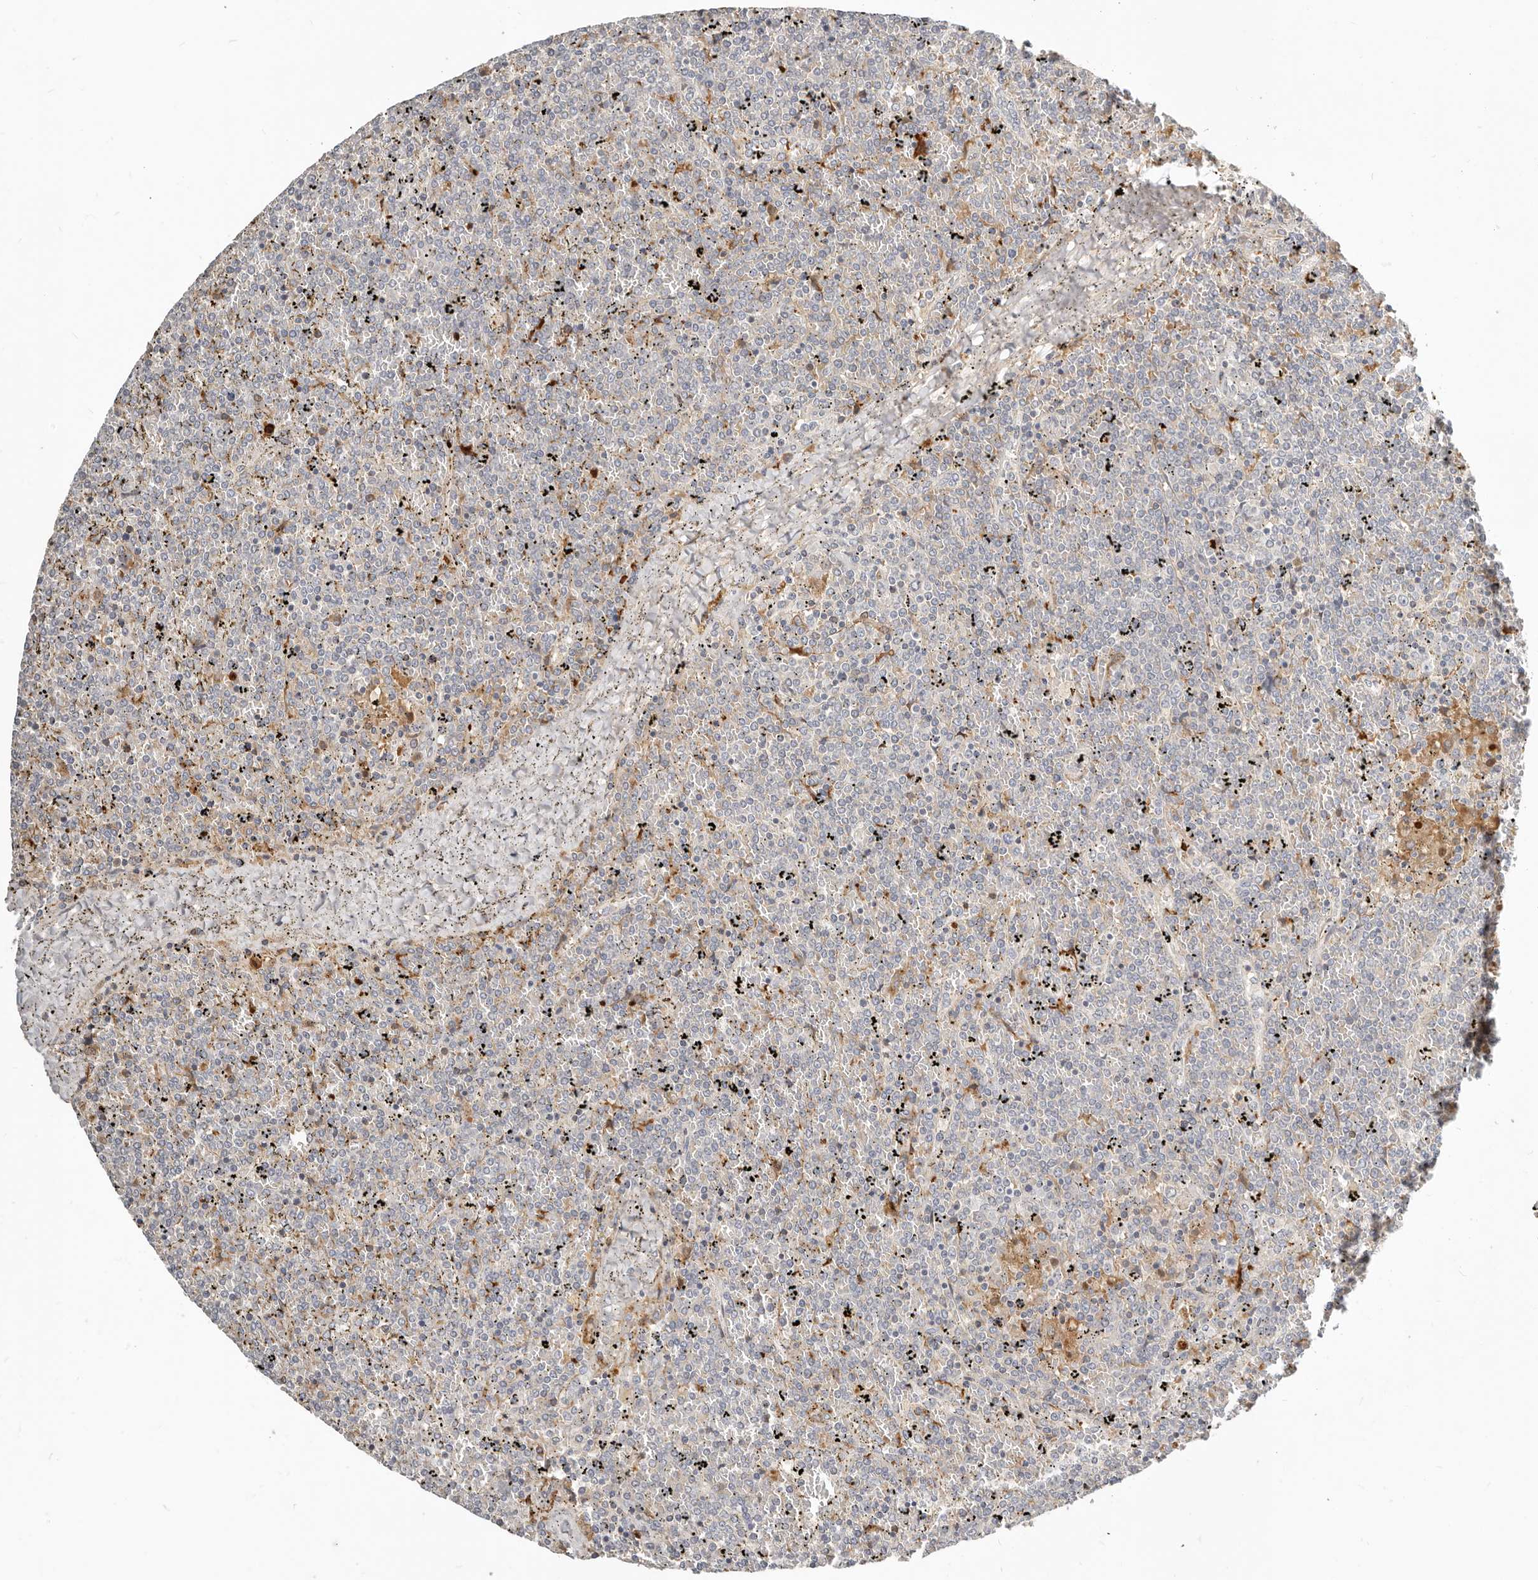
{"staining": {"intensity": "negative", "quantity": "none", "location": "none"}, "tissue": "lymphoma", "cell_type": "Tumor cells", "image_type": "cancer", "snomed": [{"axis": "morphology", "description": "Malignant lymphoma, non-Hodgkin's type, Low grade"}, {"axis": "topography", "description": "Spleen"}], "caption": "An immunohistochemistry (IHC) image of lymphoma is shown. There is no staining in tumor cells of lymphoma. (DAB (3,3'-diaminobenzidine) immunohistochemistry visualized using brightfield microscopy, high magnification).", "gene": "MTFR2", "patient": {"sex": "female", "age": 19}}